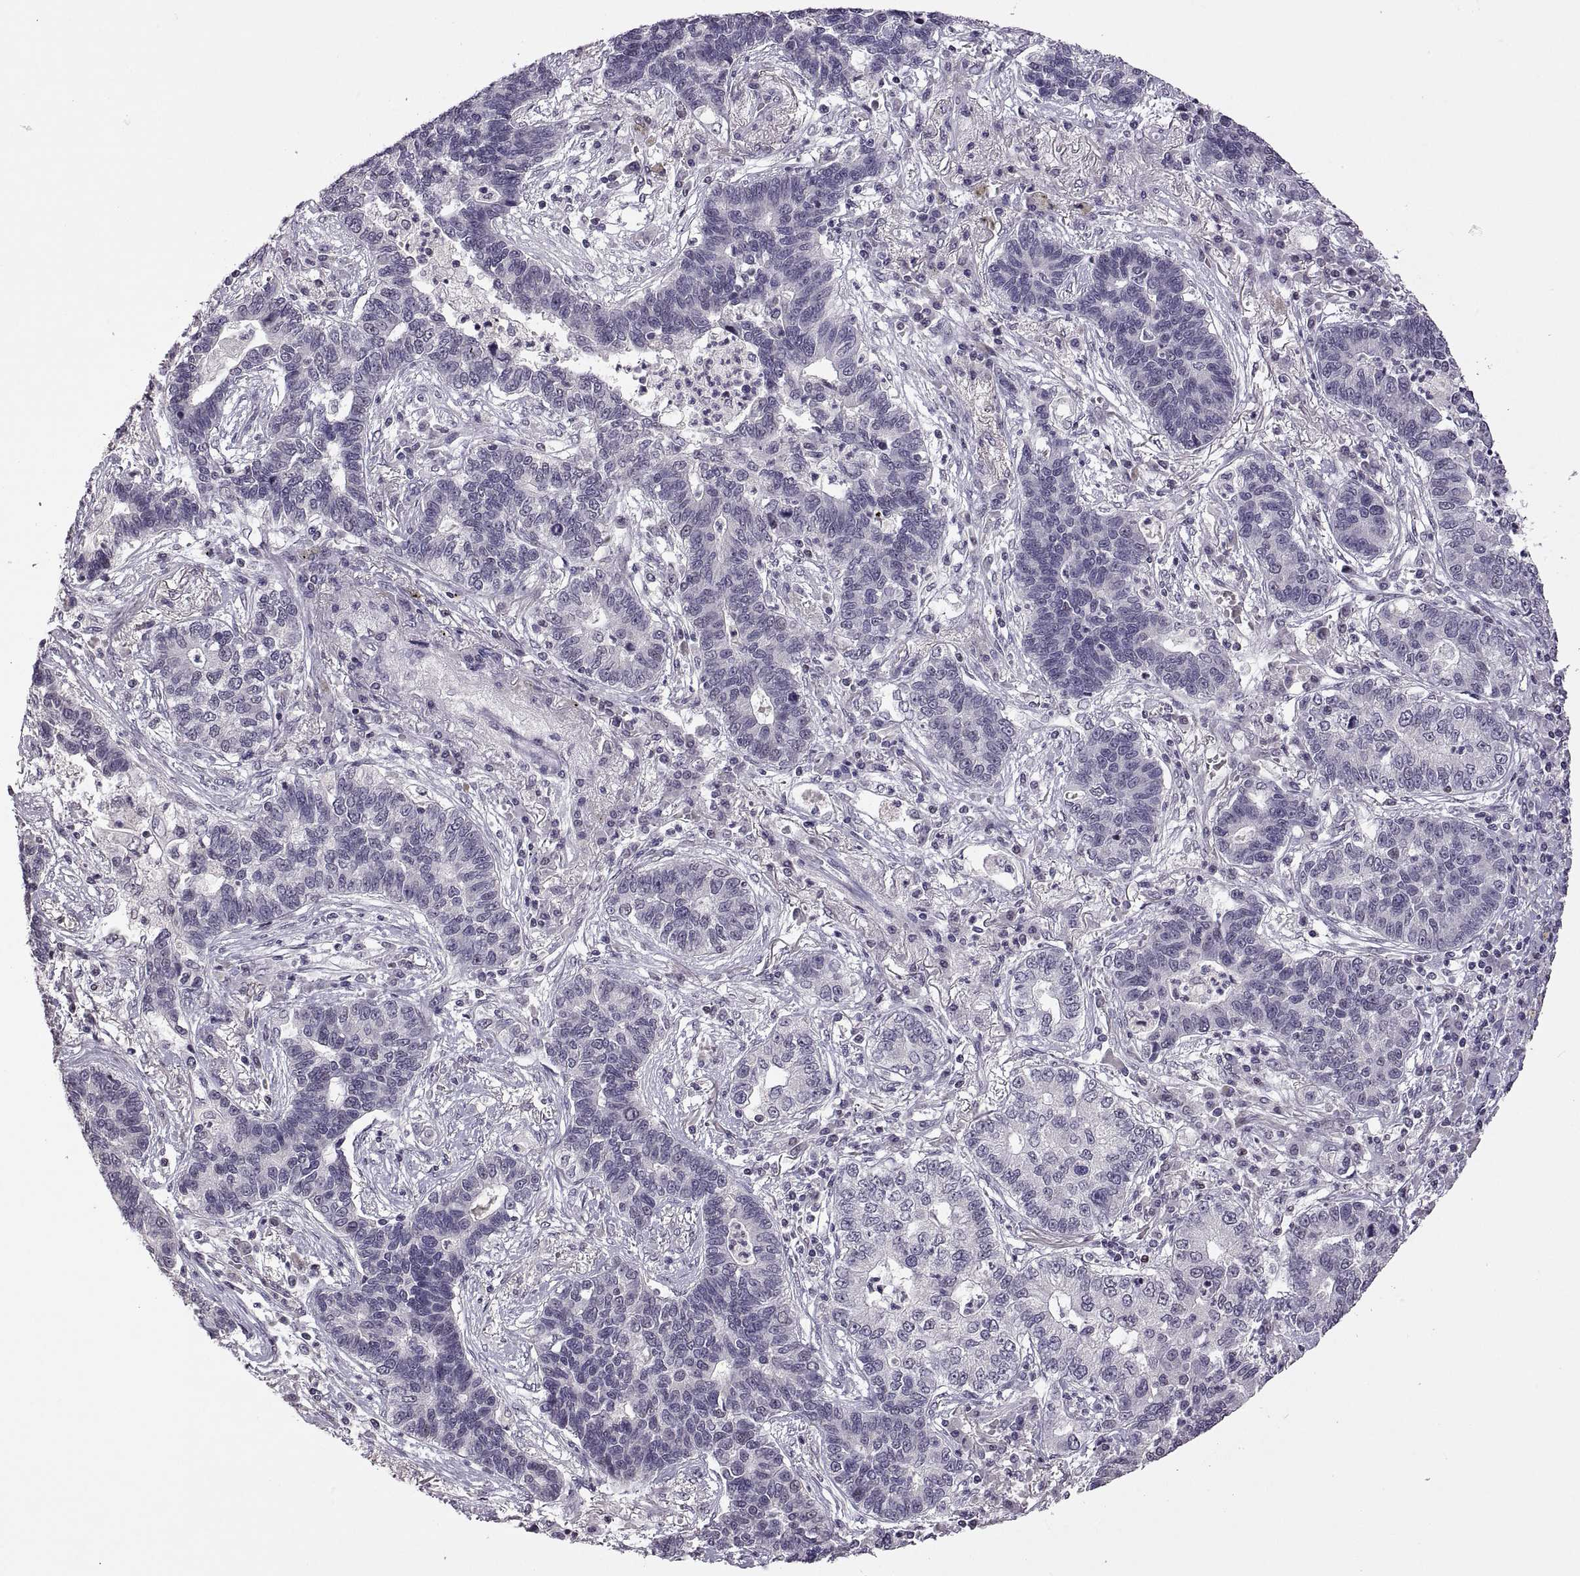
{"staining": {"intensity": "negative", "quantity": "none", "location": "none"}, "tissue": "lung cancer", "cell_type": "Tumor cells", "image_type": "cancer", "snomed": [{"axis": "morphology", "description": "Adenocarcinoma, NOS"}, {"axis": "topography", "description": "Lung"}], "caption": "Image shows no significant protein positivity in tumor cells of adenocarcinoma (lung). The staining is performed using DAB brown chromogen with nuclei counter-stained in using hematoxylin.", "gene": "NEK2", "patient": {"sex": "female", "age": 57}}